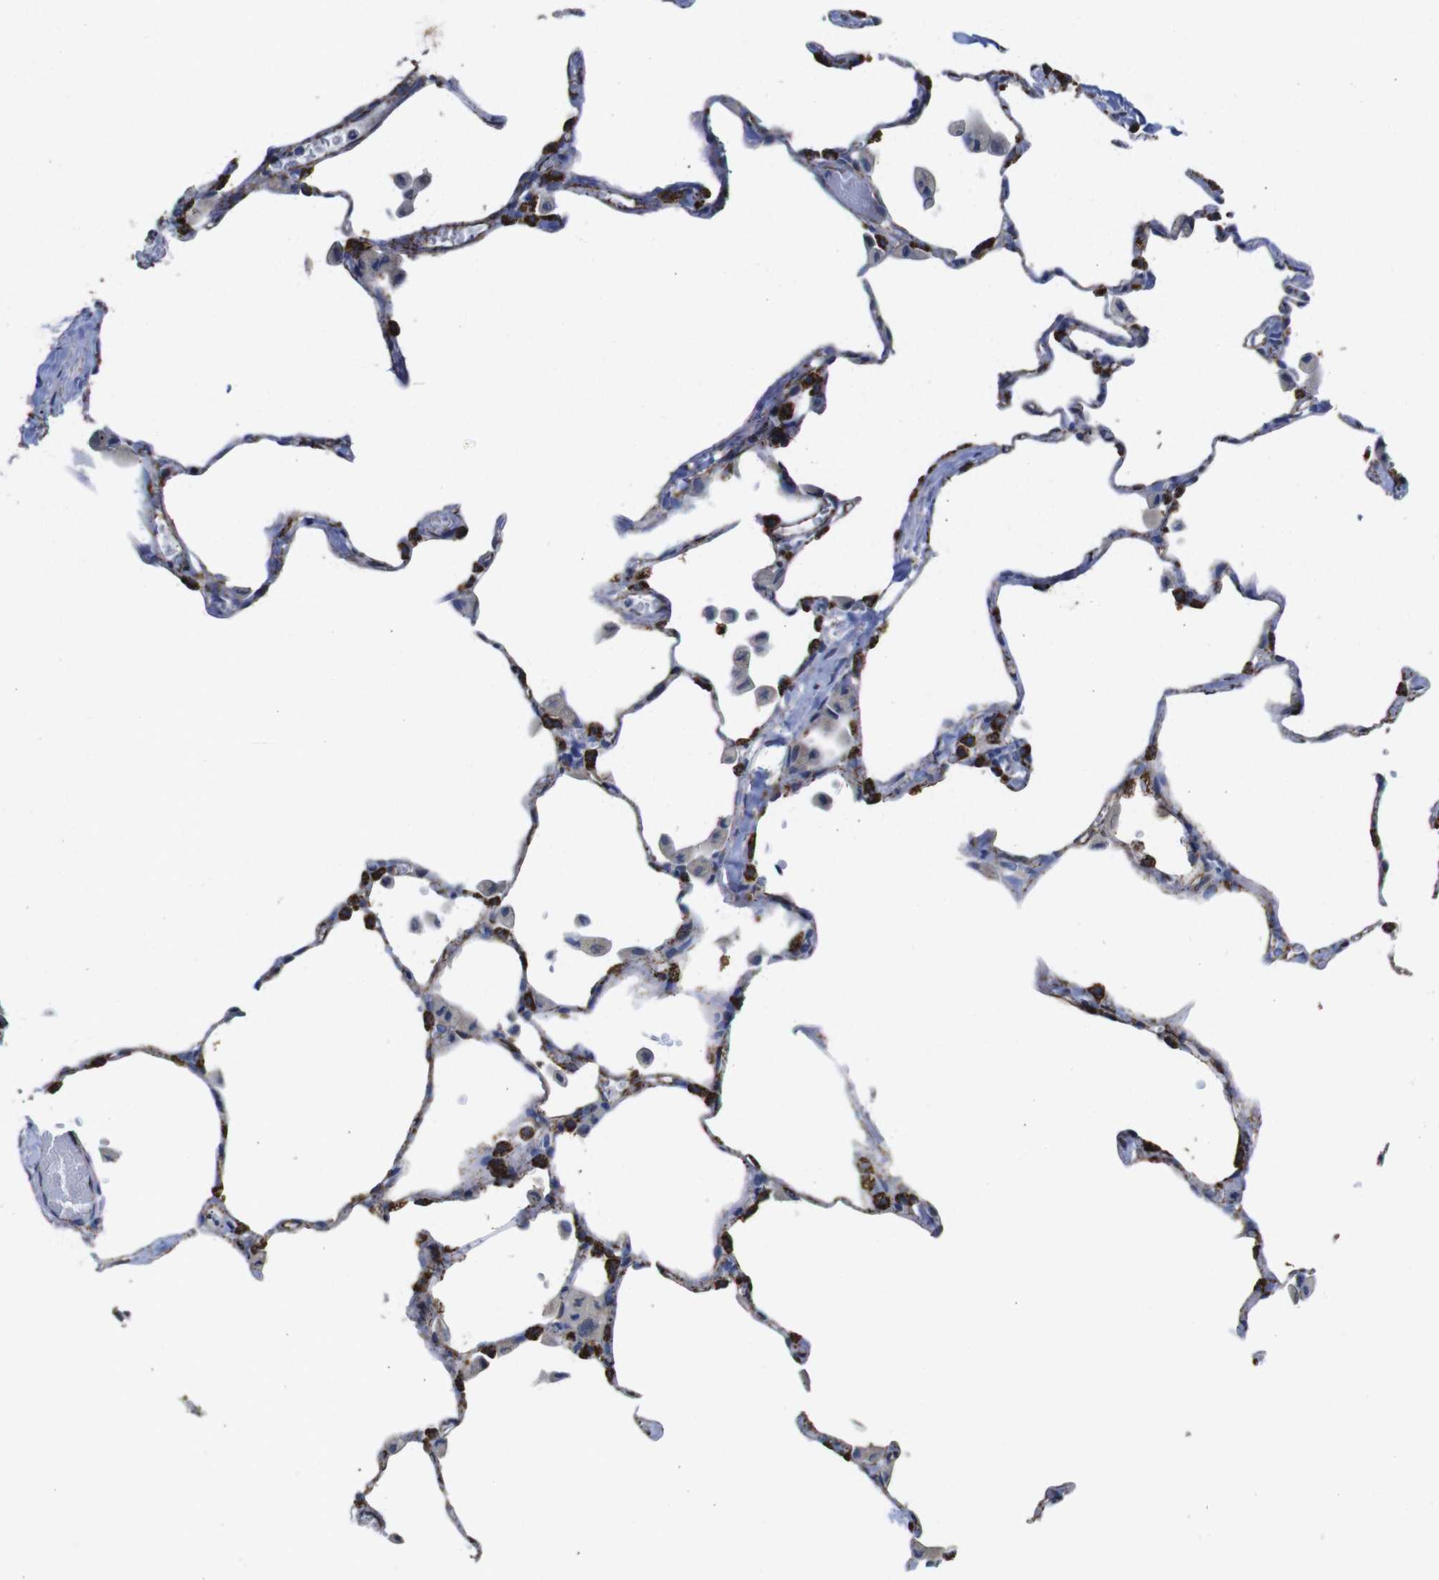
{"staining": {"intensity": "strong", "quantity": ">75%", "location": "cytoplasmic/membranous"}, "tissue": "lung", "cell_type": "Alveolar cells", "image_type": "normal", "snomed": [{"axis": "morphology", "description": "Normal tissue, NOS"}, {"axis": "topography", "description": "Lung"}], "caption": "Immunohistochemistry staining of normal lung, which shows high levels of strong cytoplasmic/membranous positivity in about >75% of alveolar cells indicating strong cytoplasmic/membranous protein expression. The staining was performed using DAB (brown) for protein detection and nuclei were counterstained in hematoxylin (blue).", "gene": "MAOA", "patient": {"sex": "female", "age": 49}}